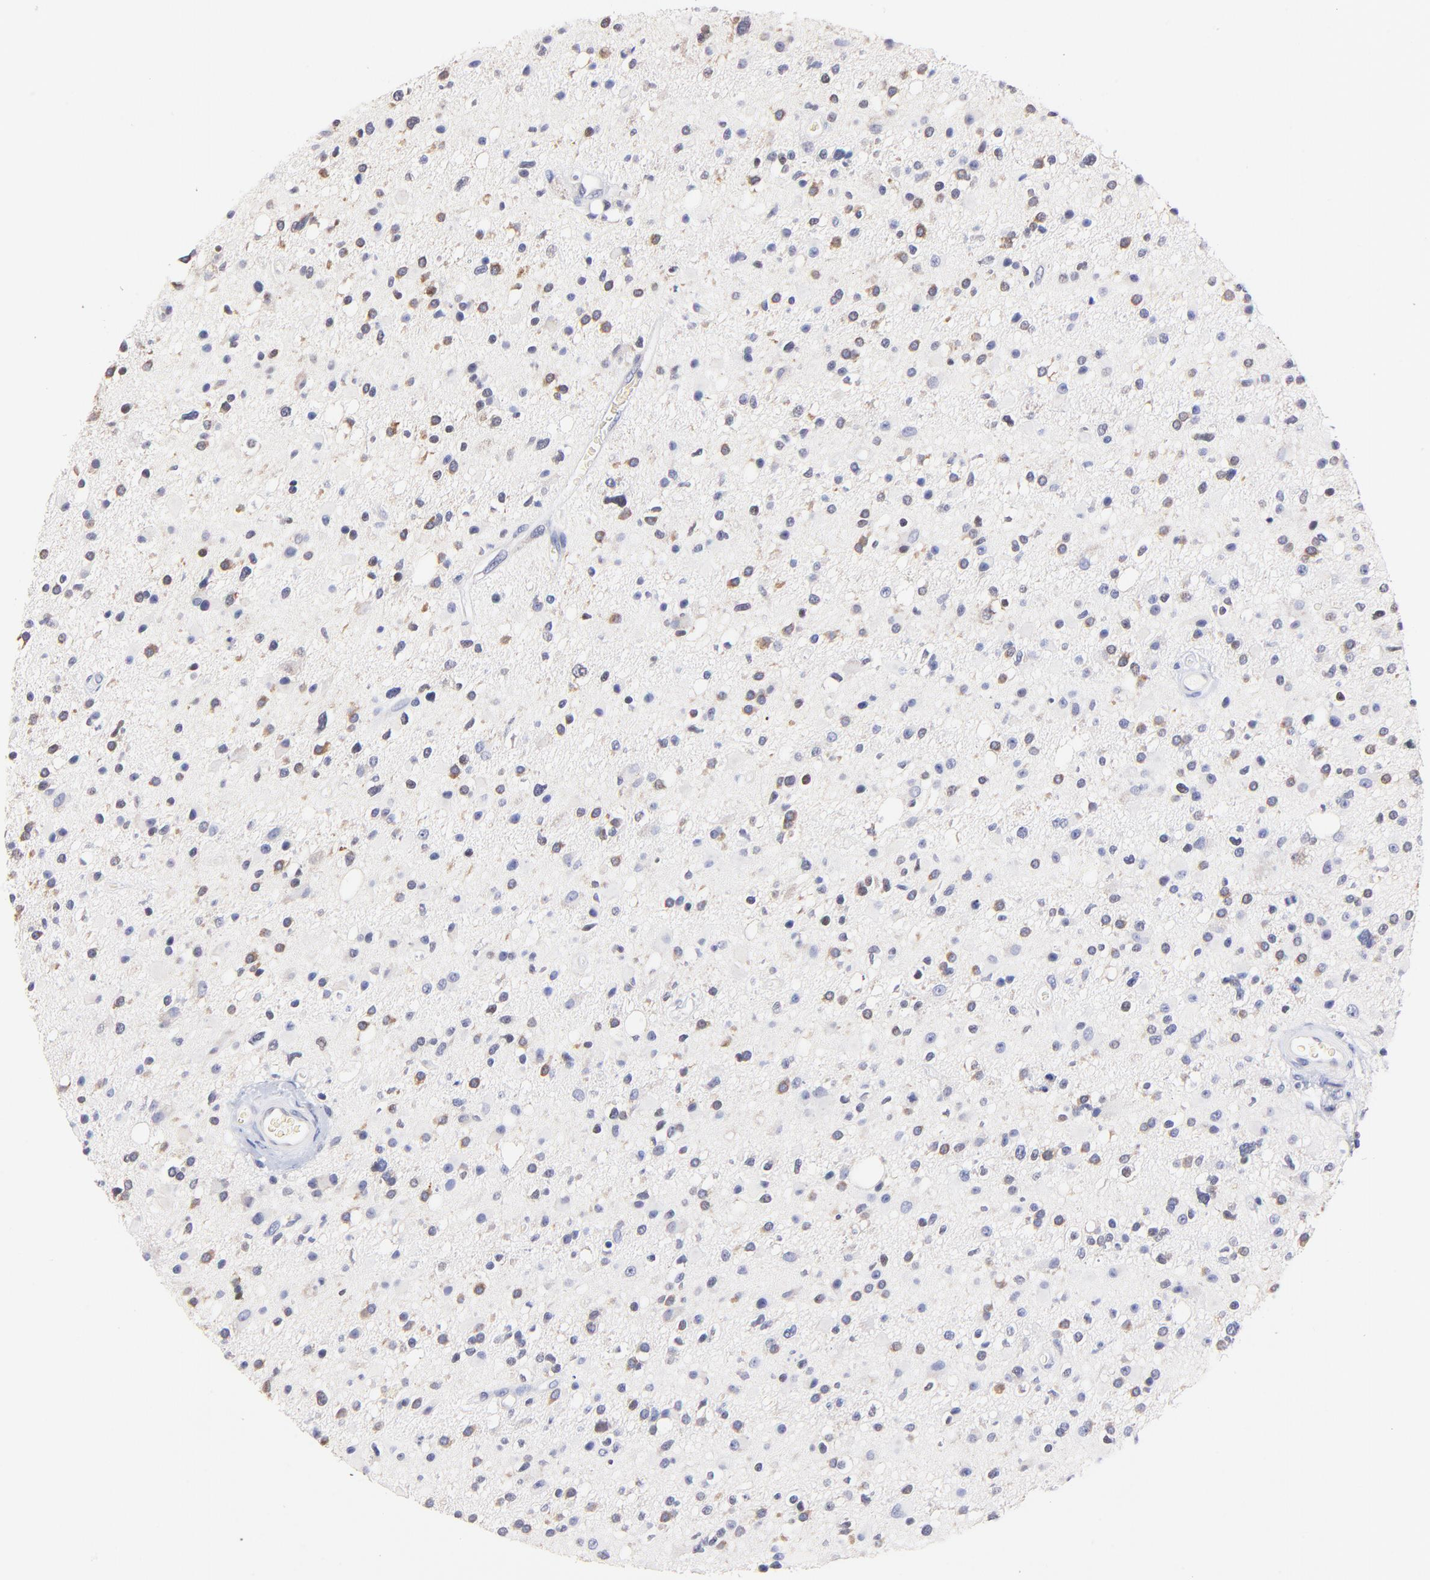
{"staining": {"intensity": "moderate", "quantity": "<25%", "location": "cytoplasmic/membranous"}, "tissue": "glioma", "cell_type": "Tumor cells", "image_type": "cancer", "snomed": [{"axis": "morphology", "description": "Glioma, malignant, High grade"}, {"axis": "topography", "description": "Brain"}], "caption": "Approximately <25% of tumor cells in human glioma show moderate cytoplasmic/membranous protein positivity as visualized by brown immunohistochemical staining.", "gene": "ZNF155", "patient": {"sex": "male", "age": 33}}